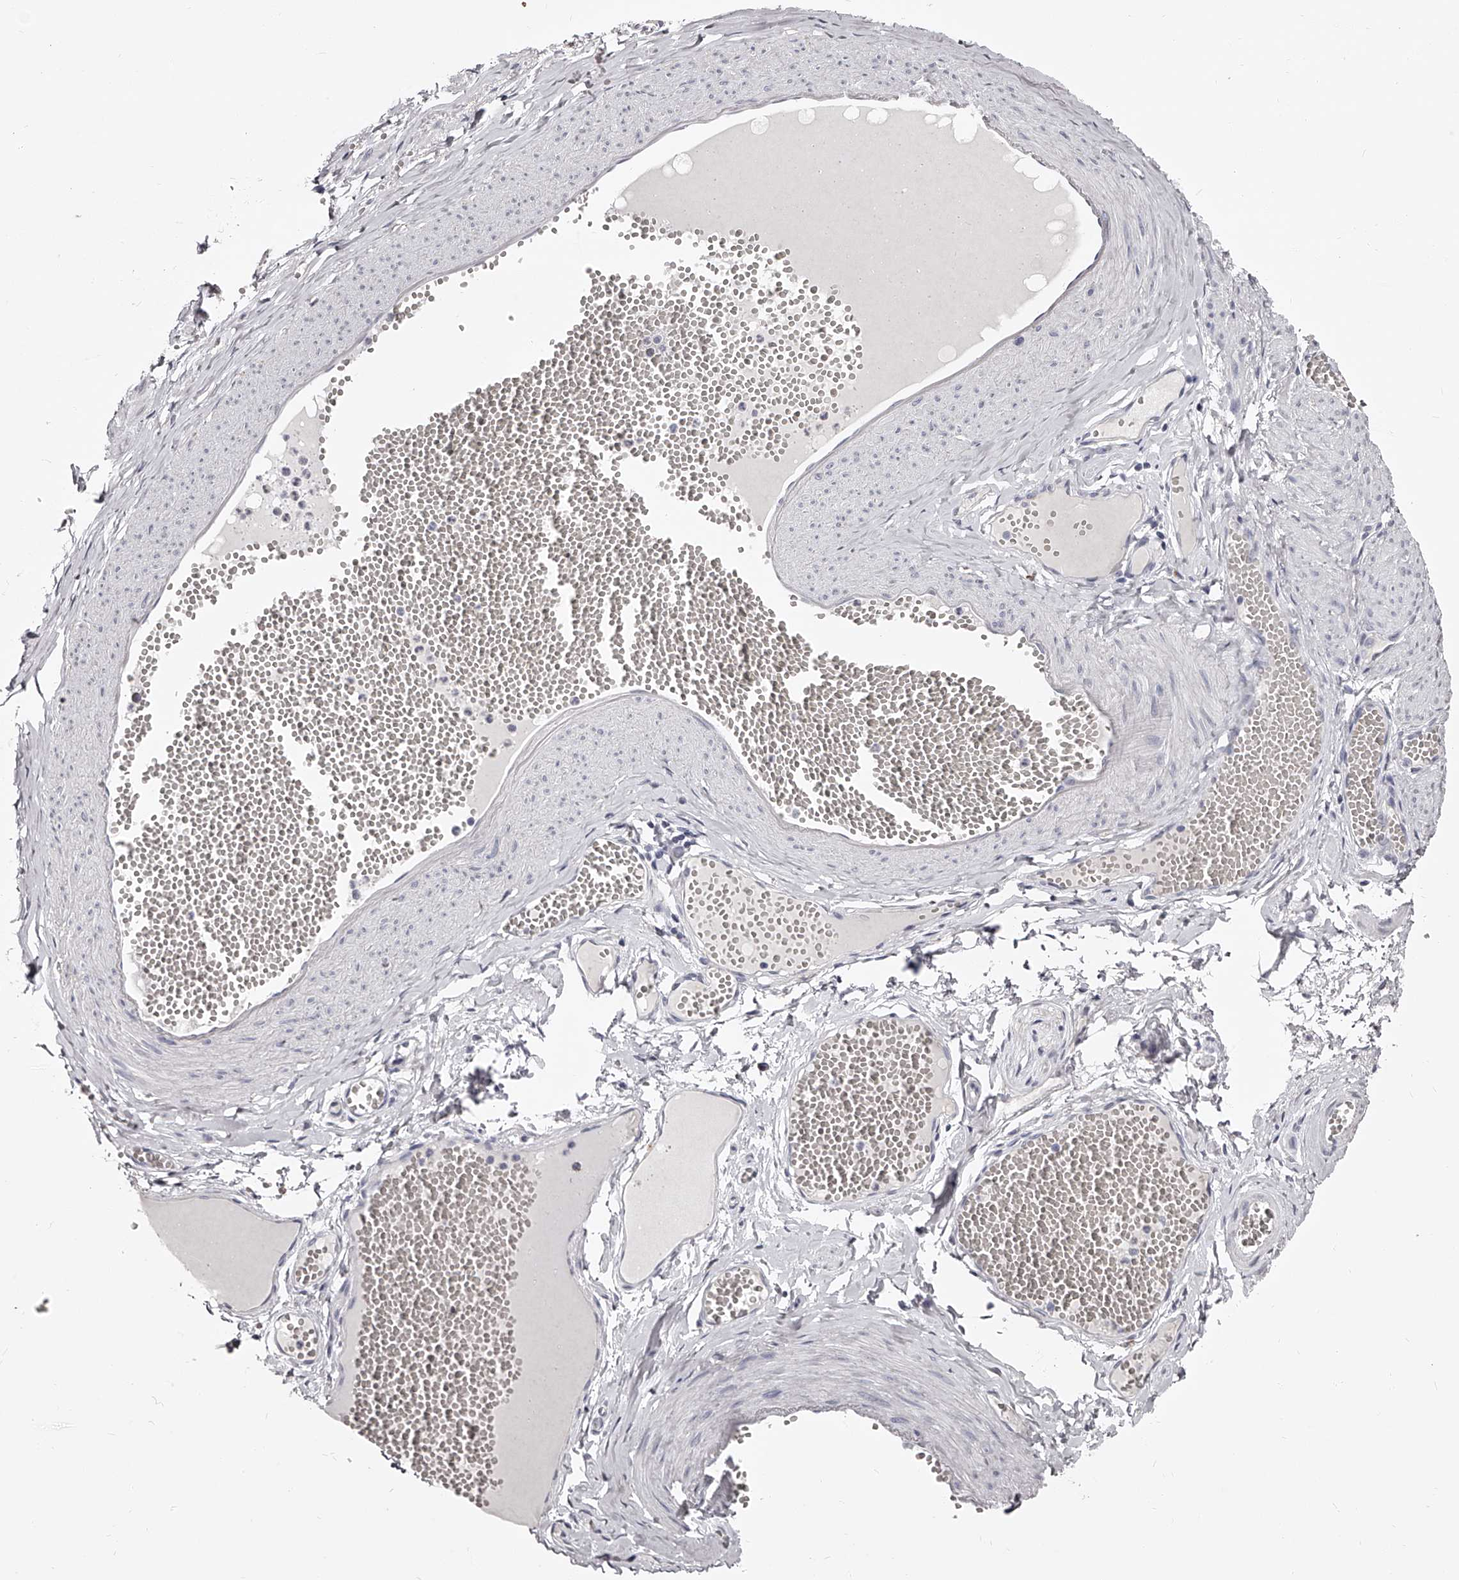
{"staining": {"intensity": "negative", "quantity": "none", "location": "none"}, "tissue": "adipose tissue", "cell_type": "Adipocytes", "image_type": "normal", "snomed": [{"axis": "morphology", "description": "Normal tissue, NOS"}, {"axis": "topography", "description": "Smooth muscle"}, {"axis": "topography", "description": "Peripheral nerve tissue"}], "caption": "A histopathology image of adipose tissue stained for a protein demonstrates no brown staining in adipocytes.", "gene": "PACSIN1", "patient": {"sex": "female", "age": 39}}